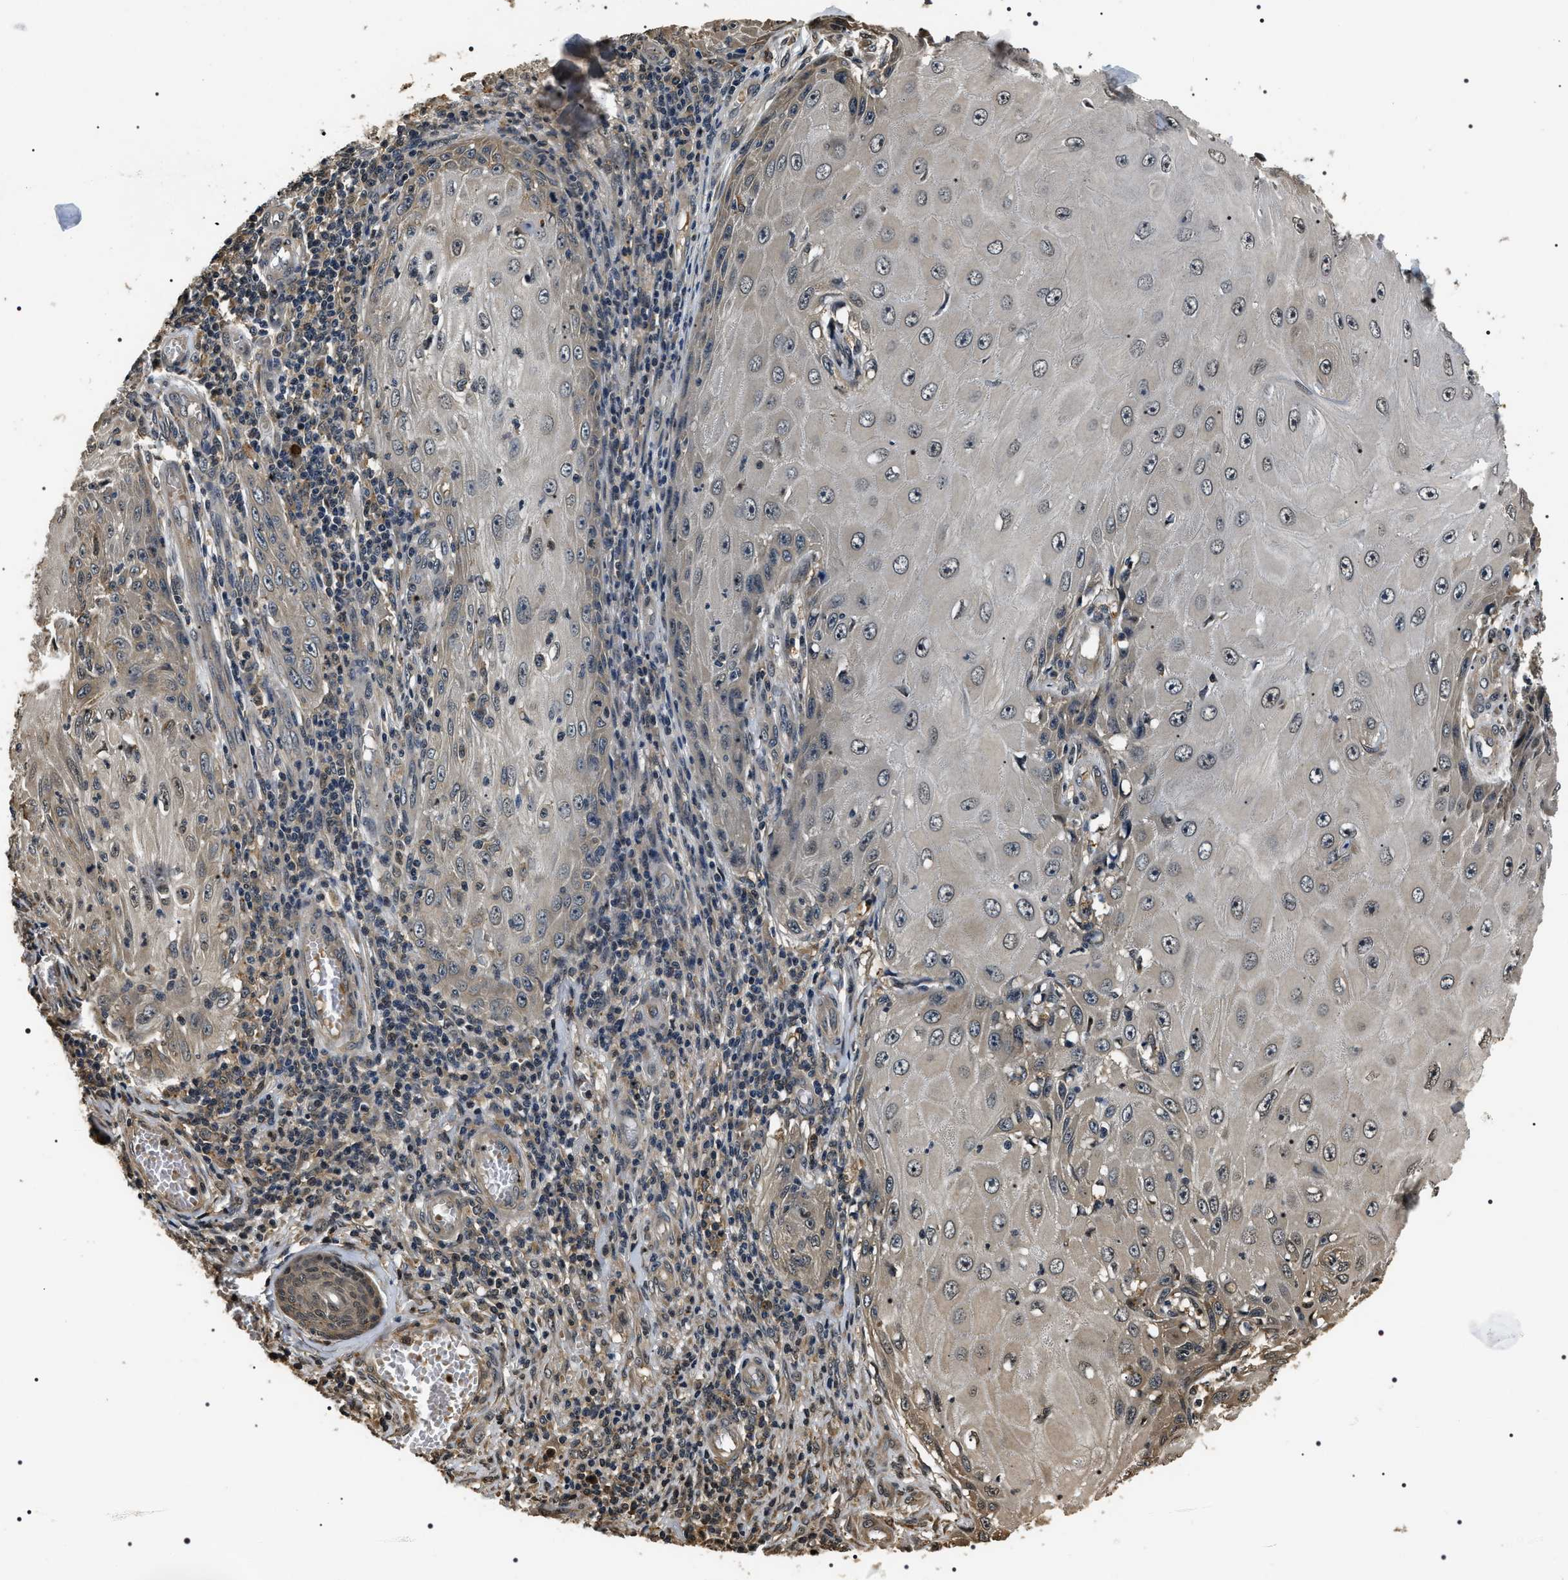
{"staining": {"intensity": "weak", "quantity": "<25%", "location": "cytoplasmic/membranous"}, "tissue": "skin cancer", "cell_type": "Tumor cells", "image_type": "cancer", "snomed": [{"axis": "morphology", "description": "Squamous cell carcinoma, NOS"}, {"axis": "topography", "description": "Skin"}], "caption": "Tumor cells show no significant protein expression in squamous cell carcinoma (skin).", "gene": "ARHGAP22", "patient": {"sex": "female", "age": 73}}